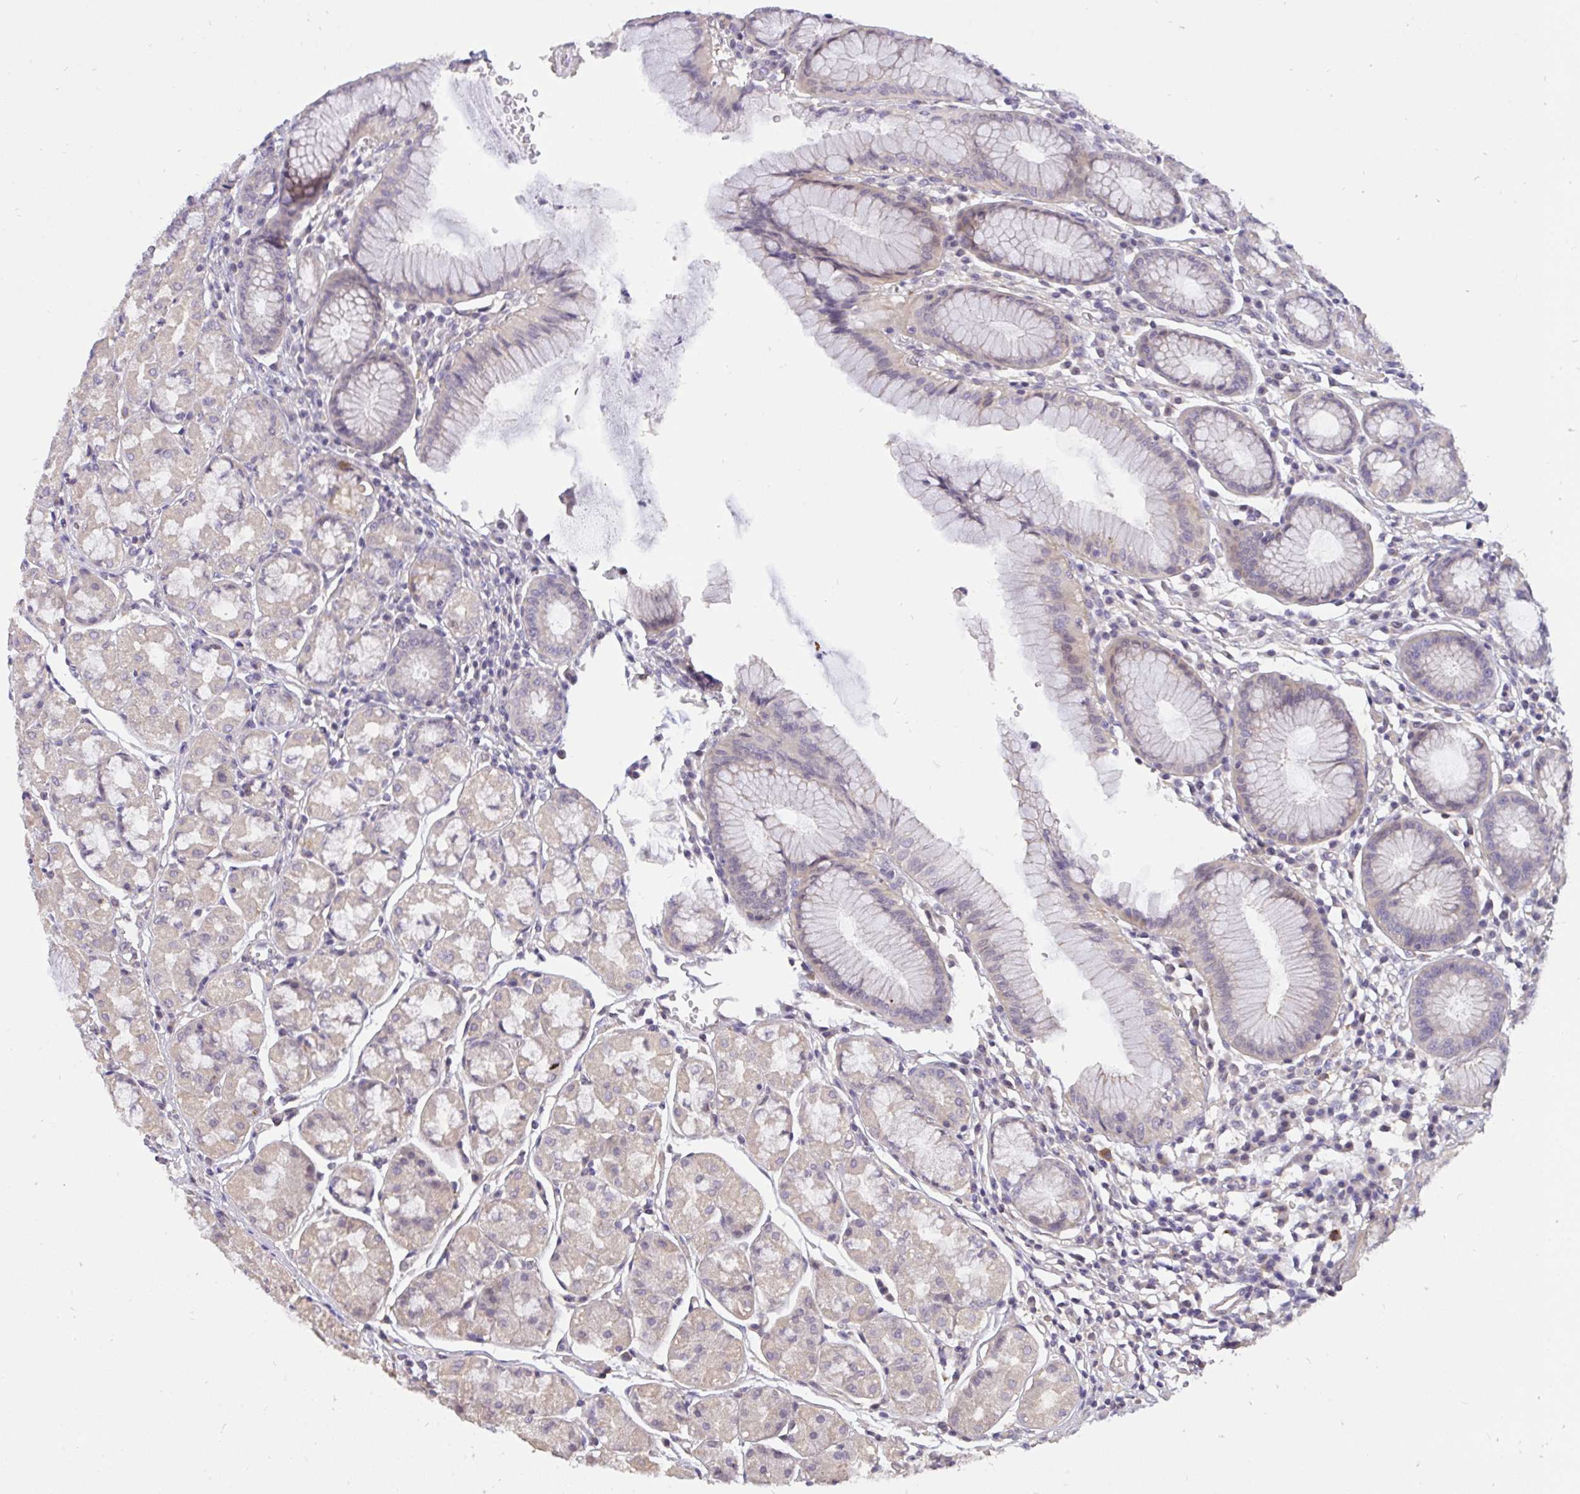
{"staining": {"intensity": "weak", "quantity": "25%-75%", "location": "cytoplasmic/membranous"}, "tissue": "stomach", "cell_type": "Glandular cells", "image_type": "normal", "snomed": [{"axis": "morphology", "description": "Normal tissue, NOS"}, {"axis": "topography", "description": "Stomach"}], "caption": "About 25%-75% of glandular cells in benign stomach exhibit weak cytoplasmic/membranous protein staining as visualized by brown immunohistochemical staining.", "gene": "C19orf54", "patient": {"sex": "male", "age": 55}}